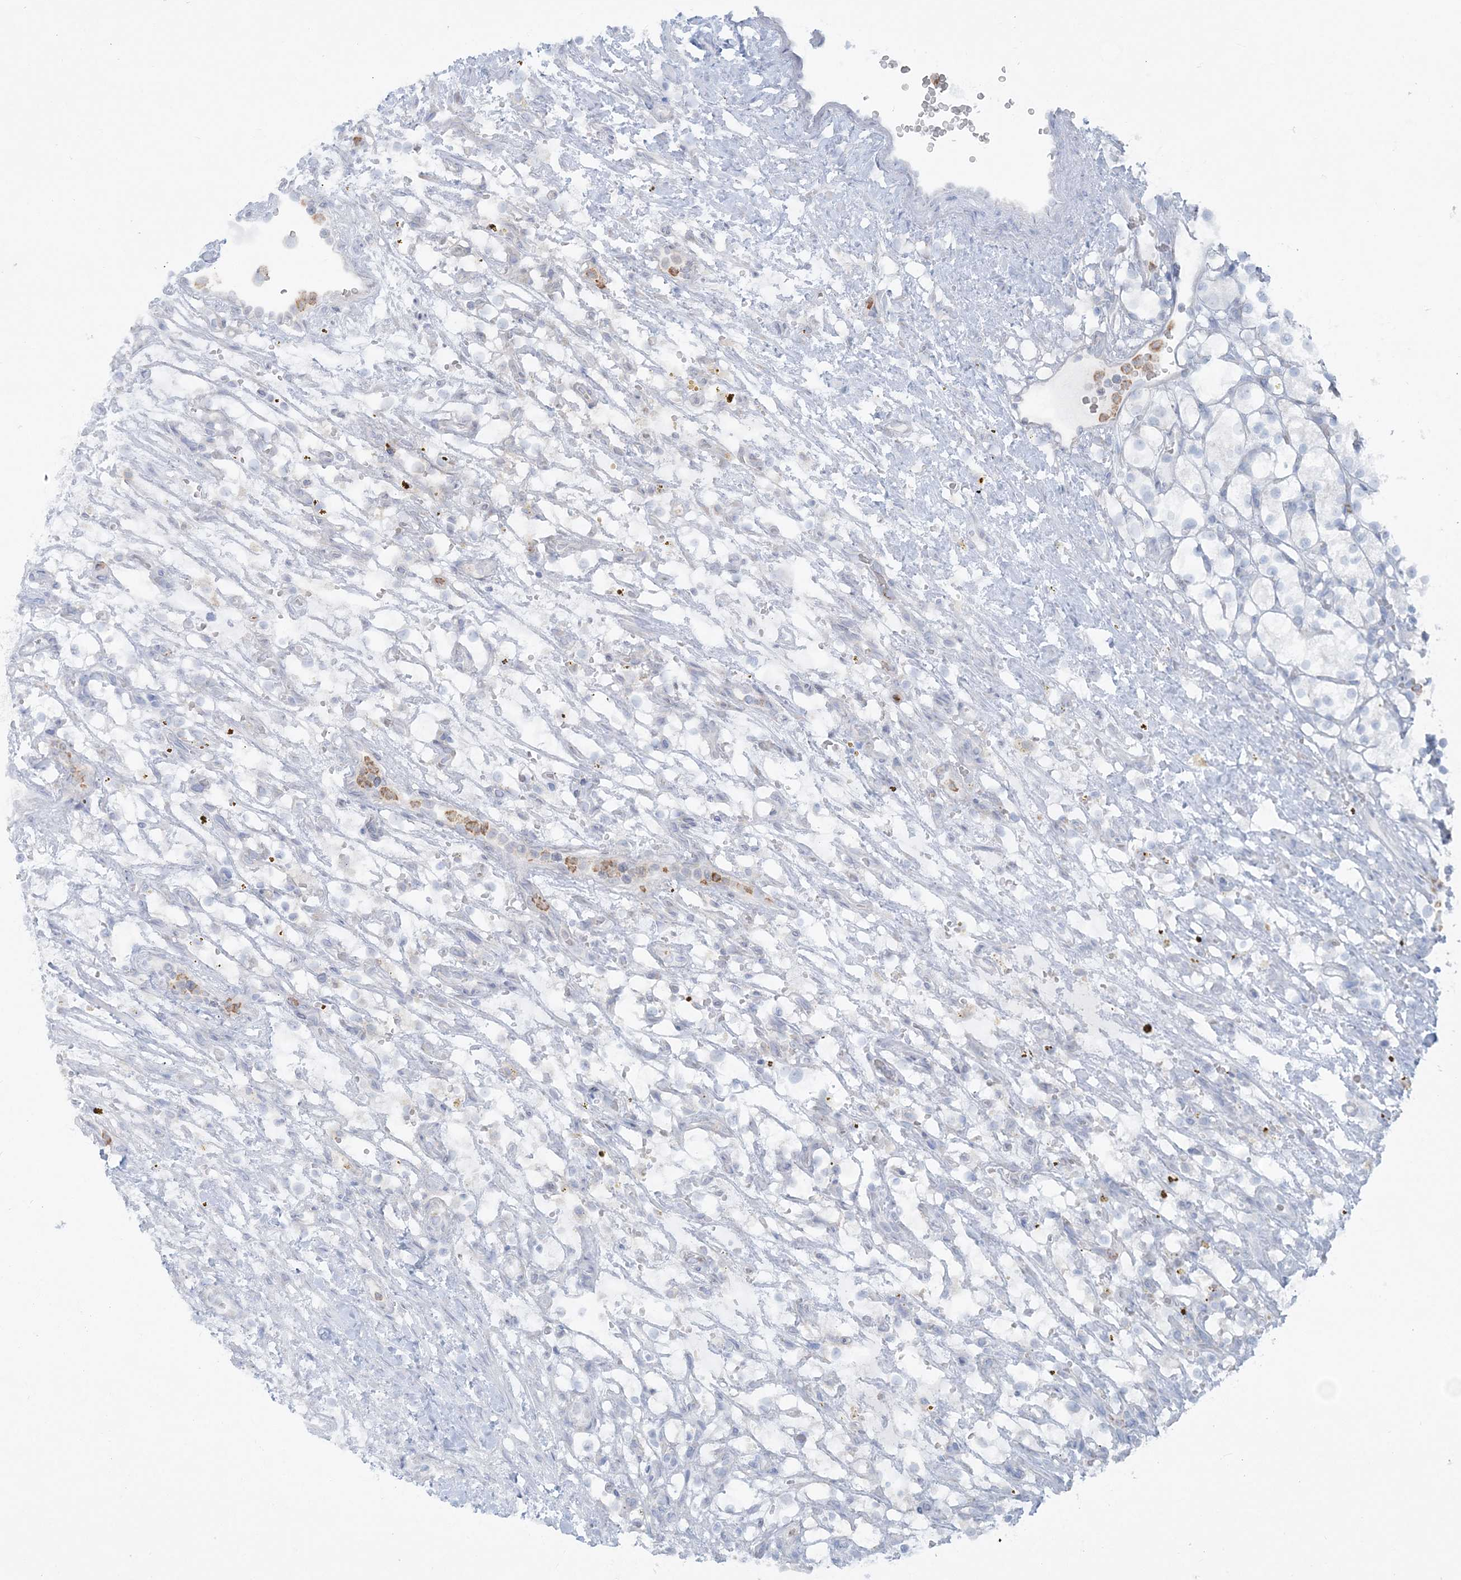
{"staining": {"intensity": "negative", "quantity": "none", "location": "none"}, "tissue": "renal cancer", "cell_type": "Tumor cells", "image_type": "cancer", "snomed": [{"axis": "morphology", "description": "Adenocarcinoma, NOS"}, {"axis": "topography", "description": "Kidney"}], "caption": "DAB immunohistochemical staining of renal adenocarcinoma shows no significant expression in tumor cells.", "gene": "CCNJ", "patient": {"sex": "female", "age": 69}}